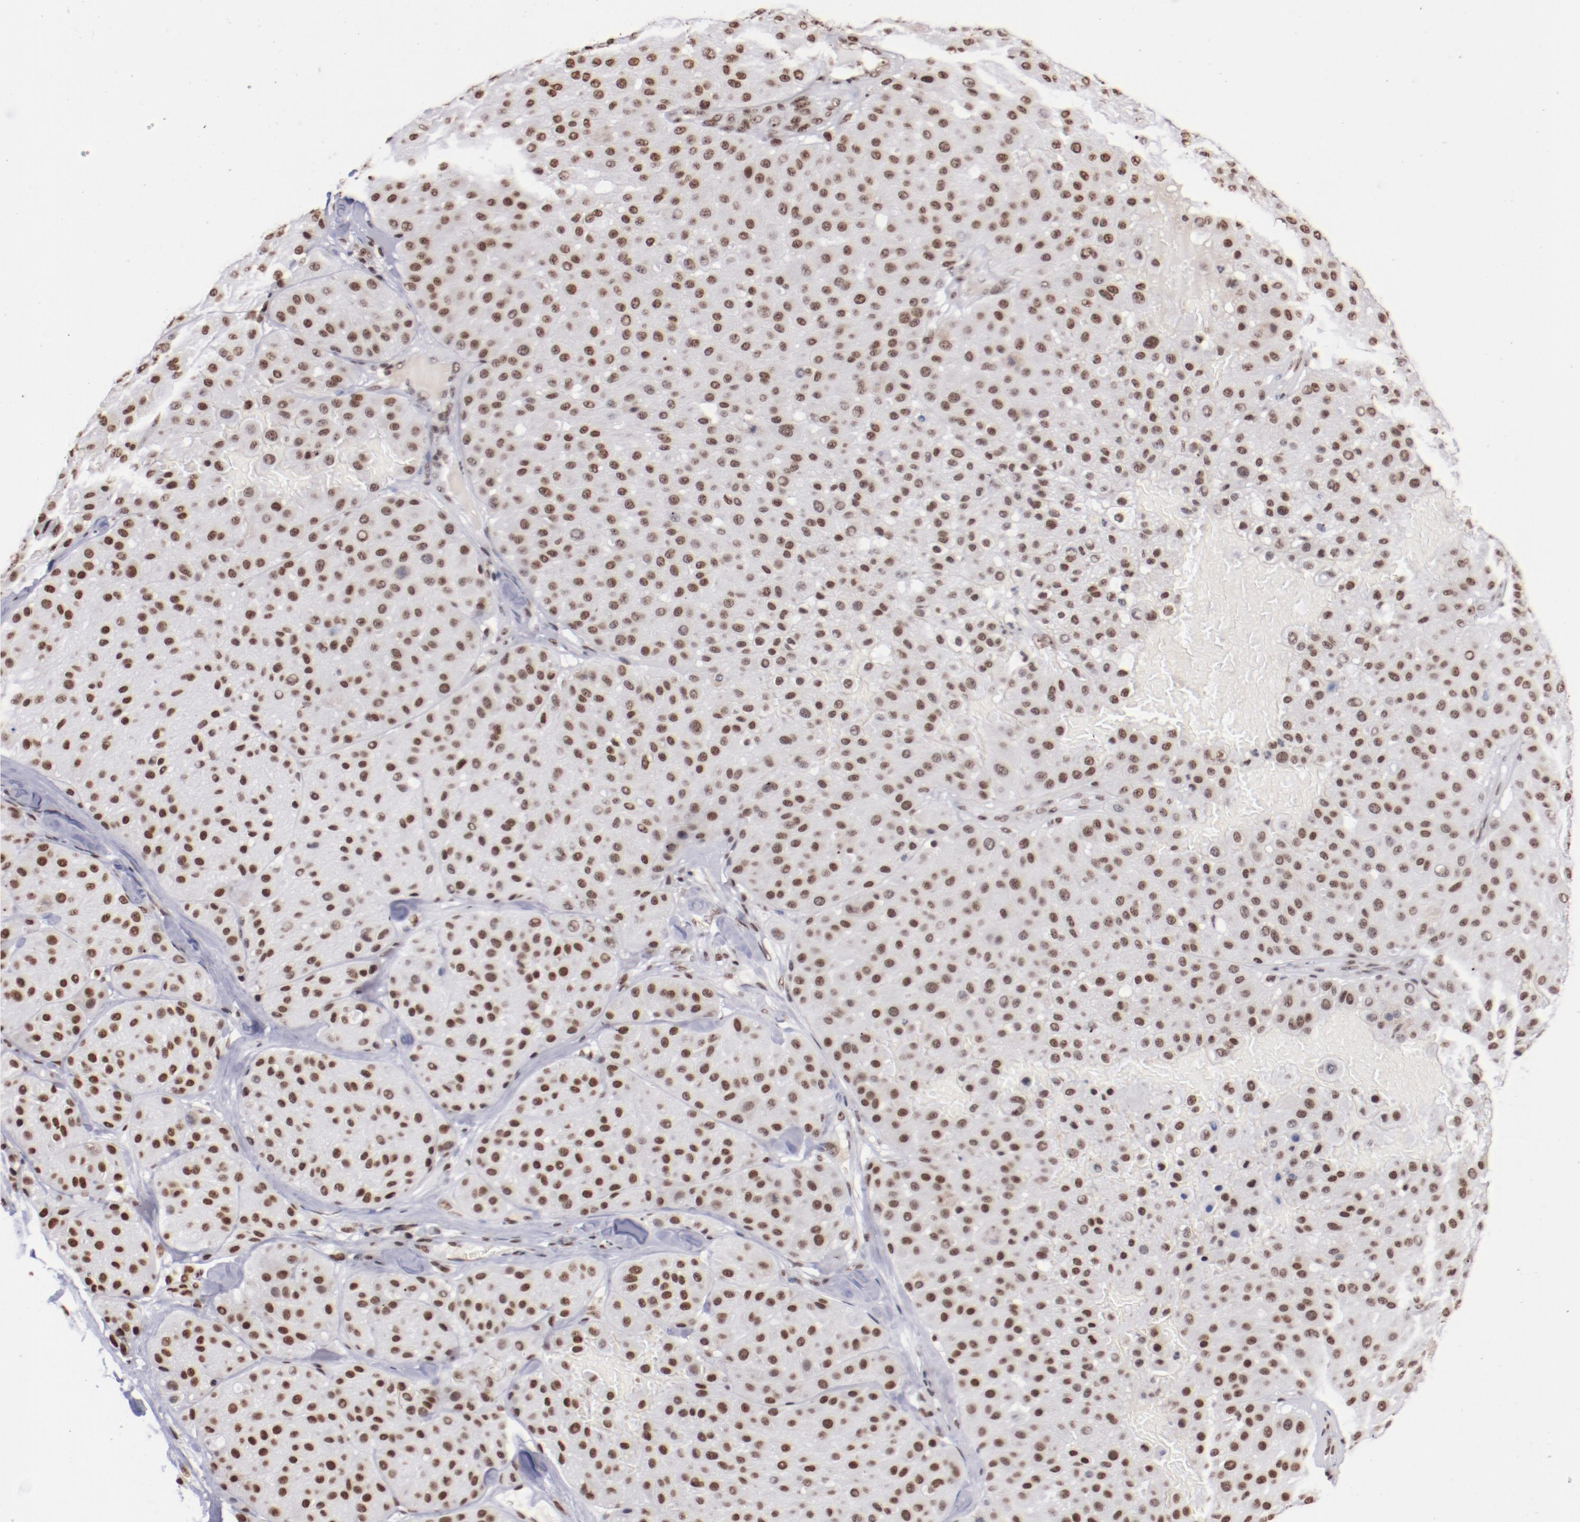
{"staining": {"intensity": "moderate", "quantity": ">75%", "location": "nuclear"}, "tissue": "melanoma", "cell_type": "Tumor cells", "image_type": "cancer", "snomed": [{"axis": "morphology", "description": "Normal tissue, NOS"}, {"axis": "morphology", "description": "Malignant melanoma, Metastatic site"}, {"axis": "topography", "description": "Skin"}], "caption": "Malignant melanoma (metastatic site) stained with a brown dye shows moderate nuclear positive staining in about >75% of tumor cells.", "gene": "IFI16", "patient": {"sex": "male", "age": 41}}